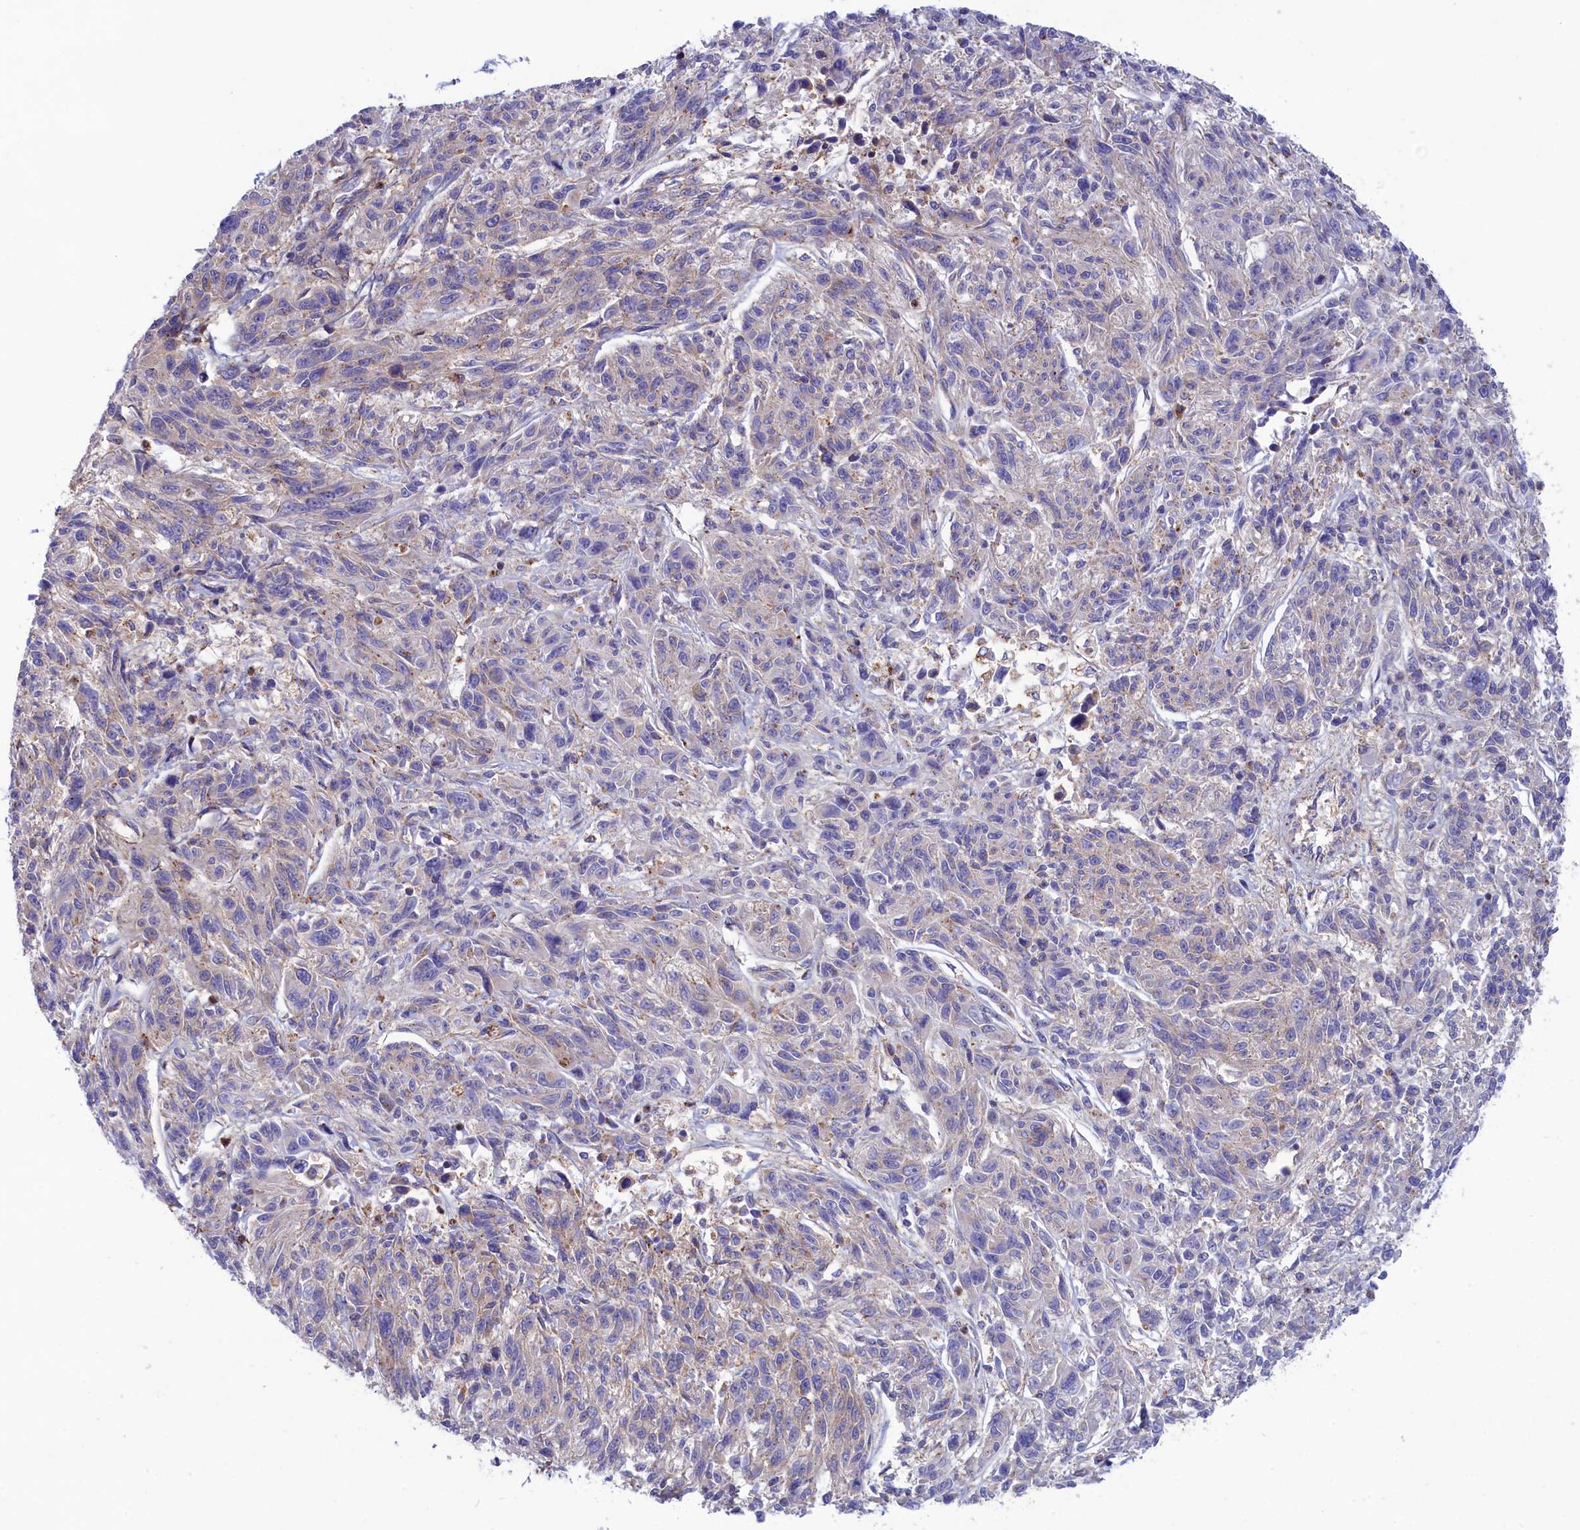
{"staining": {"intensity": "negative", "quantity": "none", "location": "none"}, "tissue": "melanoma", "cell_type": "Tumor cells", "image_type": "cancer", "snomed": [{"axis": "morphology", "description": "Malignant melanoma, NOS"}, {"axis": "topography", "description": "Skin"}], "caption": "Malignant melanoma stained for a protein using IHC reveals no staining tumor cells.", "gene": "SCAMP4", "patient": {"sex": "male", "age": 53}}